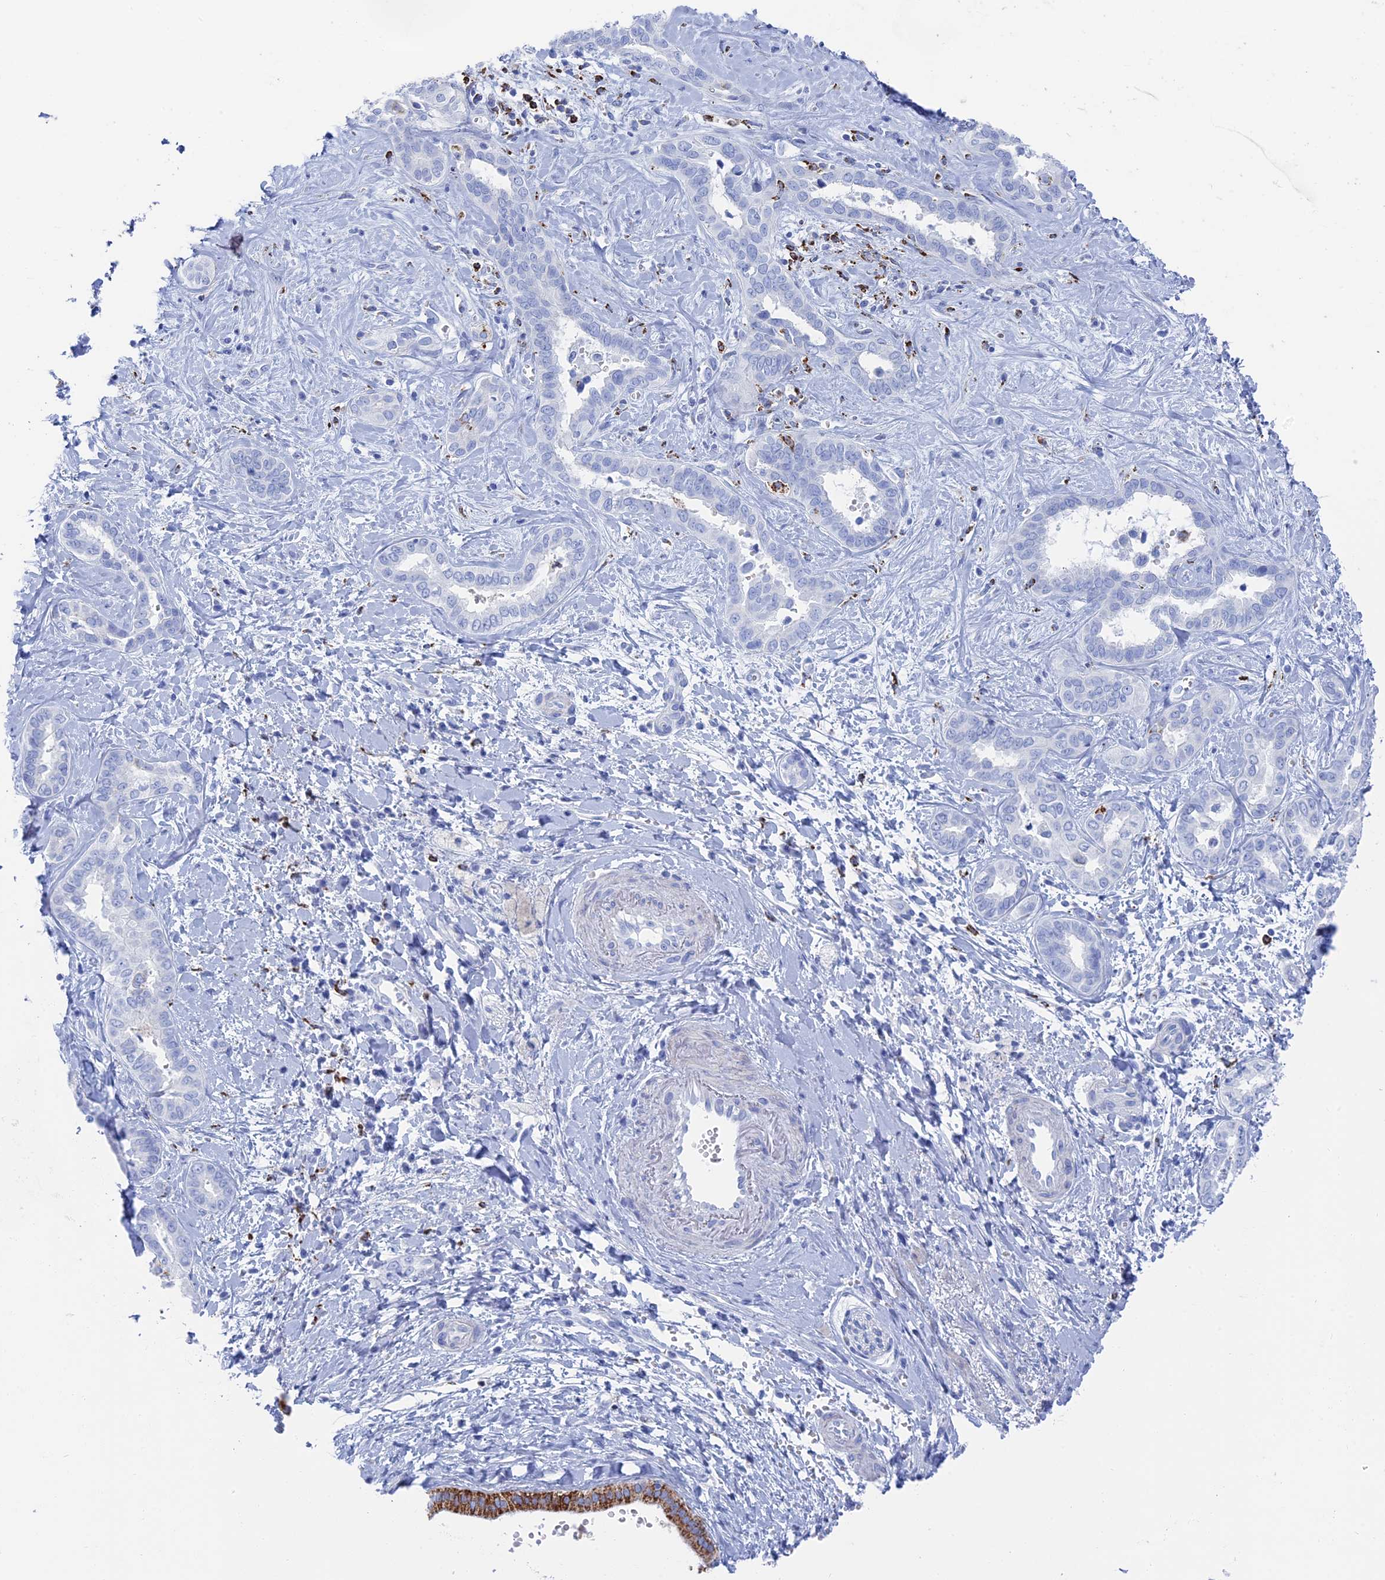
{"staining": {"intensity": "strong", "quantity": "<25%", "location": "cytoplasmic/membranous"}, "tissue": "liver cancer", "cell_type": "Tumor cells", "image_type": "cancer", "snomed": [{"axis": "morphology", "description": "Cholangiocarcinoma"}, {"axis": "topography", "description": "Liver"}], "caption": "An image of liver cancer (cholangiocarcinoma) stained for a protein exhibits strong cytoplasmic/membranous brown staining in tumor cells. The staining was performed using DAB to visualize the protein expression in brown, while the nuclei were stained in blue with hematoxylin (Magnification: 20x).", "gene": "ALMS1", "patient": {"sex": "female", "age": 77}}